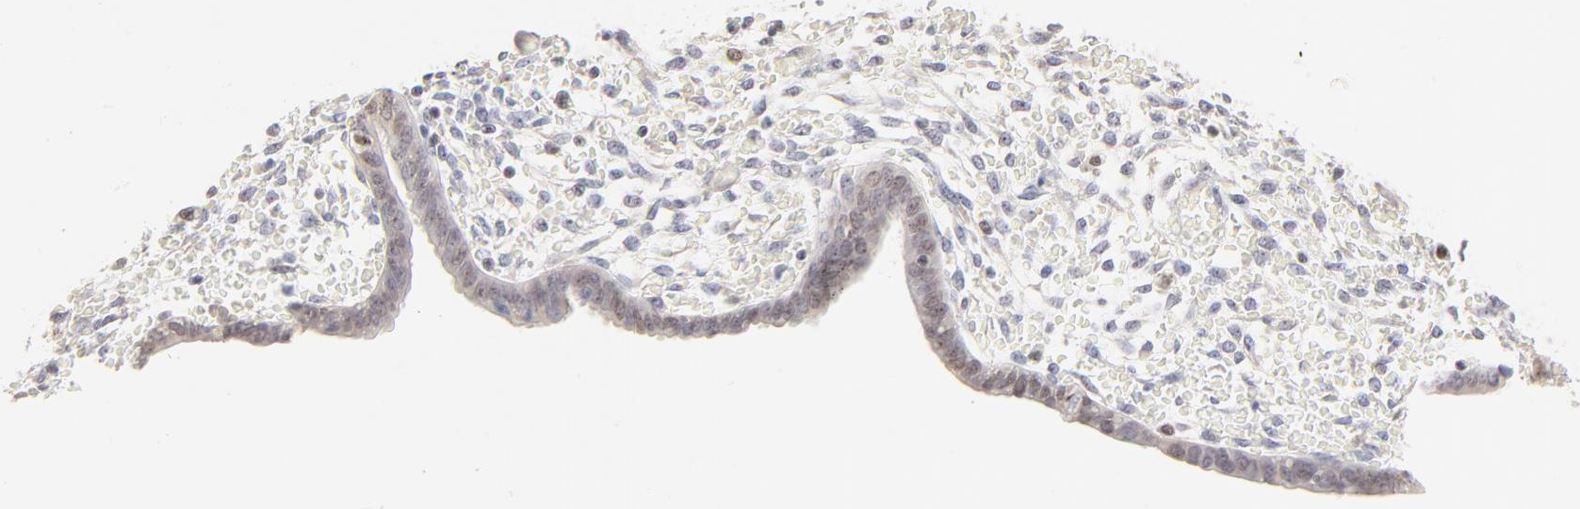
{"staining": {"intensity": "negative", "quantity": "none", "location": "none"}, "tissue": "endometrium", "cell_type": "Cells in endometrial stroma", "image_type": "normal", "snomed": [{"axis": "morphology", "description": "Normal tissue, NOS"}, {"axis": "topography", "description": "Endometrium"}], "caption": "Protein analysis of benign endometrium demonstrates no significant expression in cells in endometrial stroma.", "gene": "NFIL3", "patient": {"sex": "female", "age": 42}}